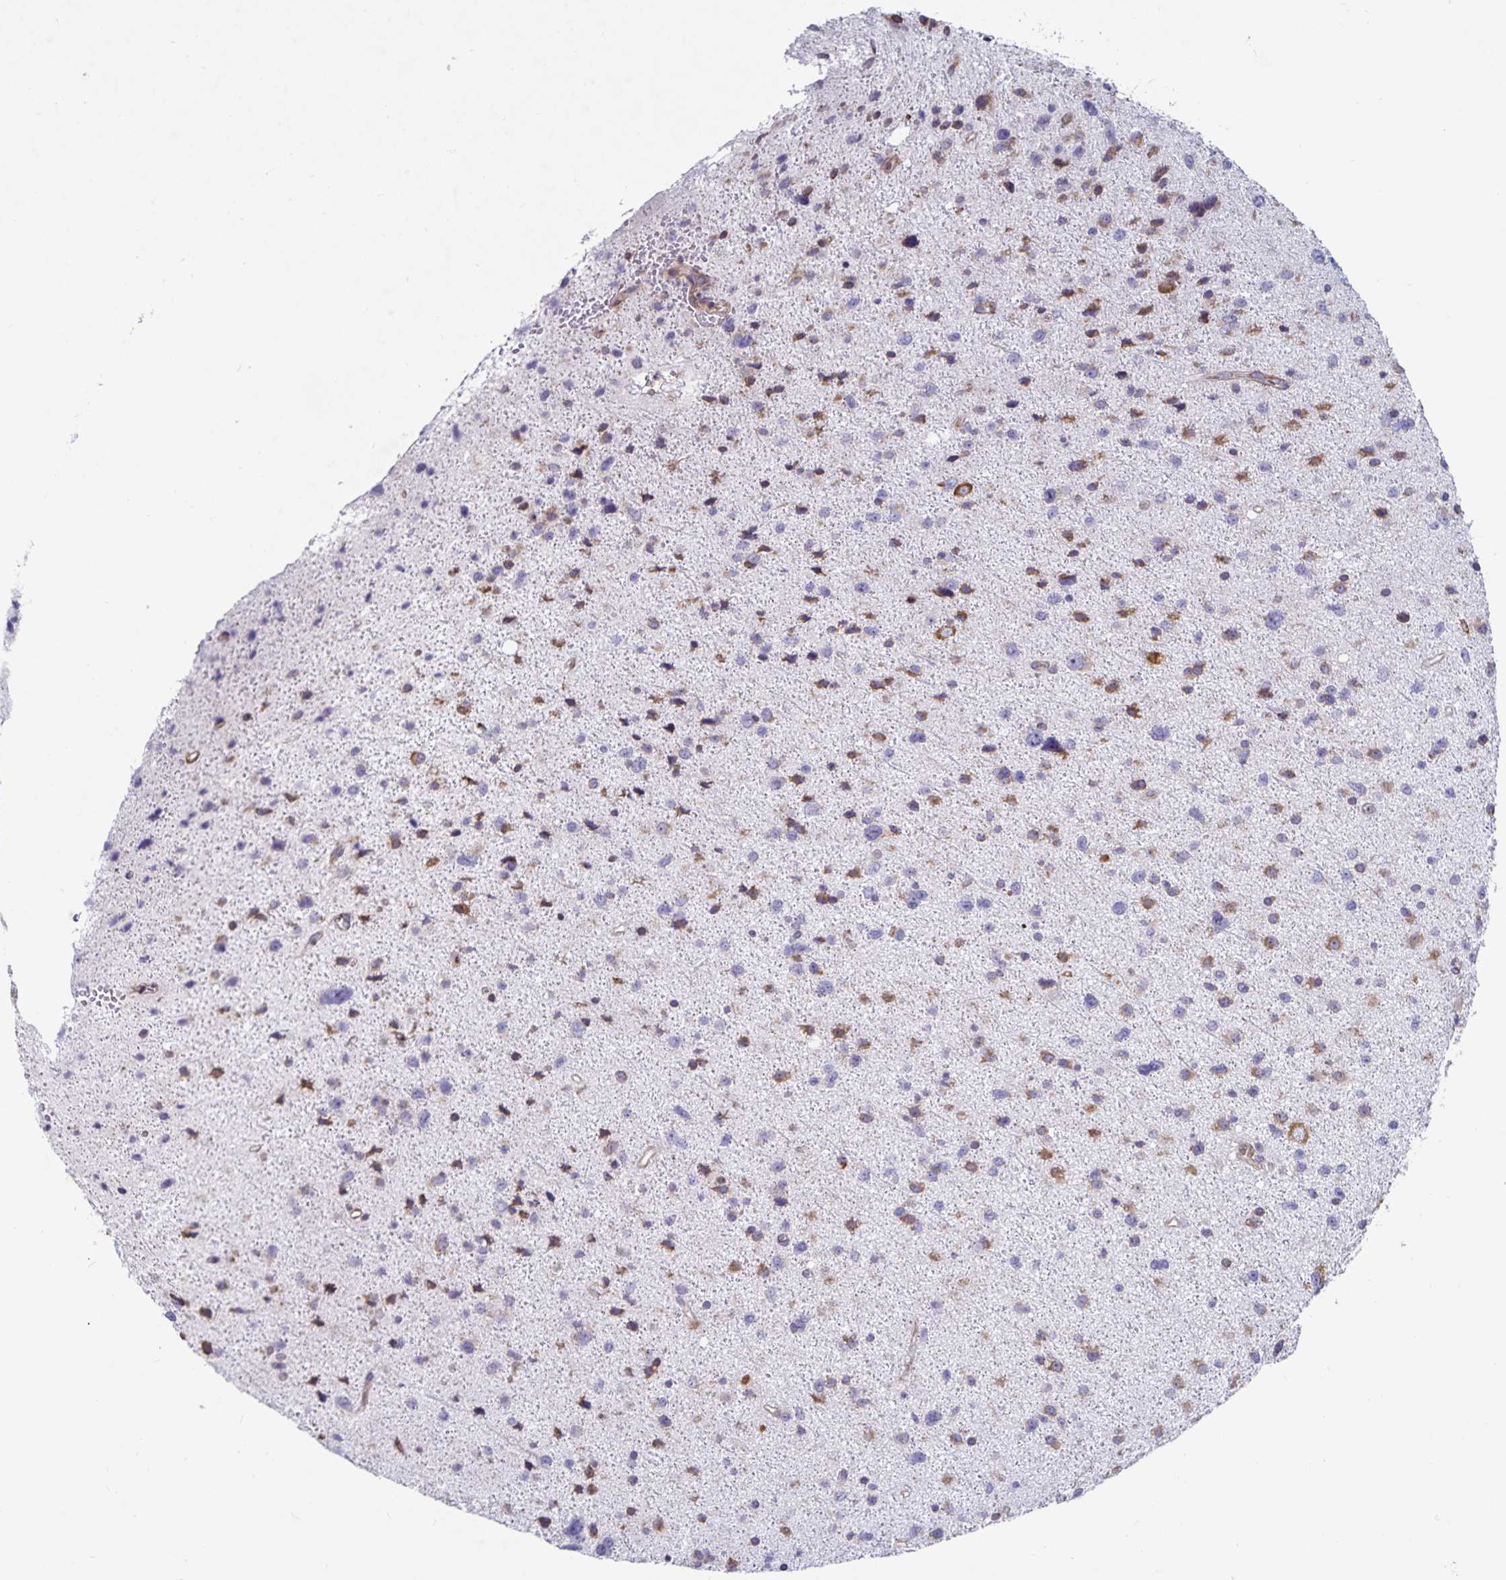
{"staining": {"intensity": "moderate", "quantity": "25%-75%", "location": "cytoplasmic/membranous"}, "tissue": "glioma", "cell_type": "Tumor cells", "image_type": "cancer", "snomed": [{"axis": "morphology", "description": "Glioma, malignant, Low grade"}, {"axis": "topography", "description": "Brain"}], "caption": "Immunohistochemical staining of glioma exhibits medium levels of moderate cytoplasmic/membranous protein expression in approximately 25%-75% of tumor cells.", "gene": "FAM120A", "patient": {"sex": "female", "age": 55}}